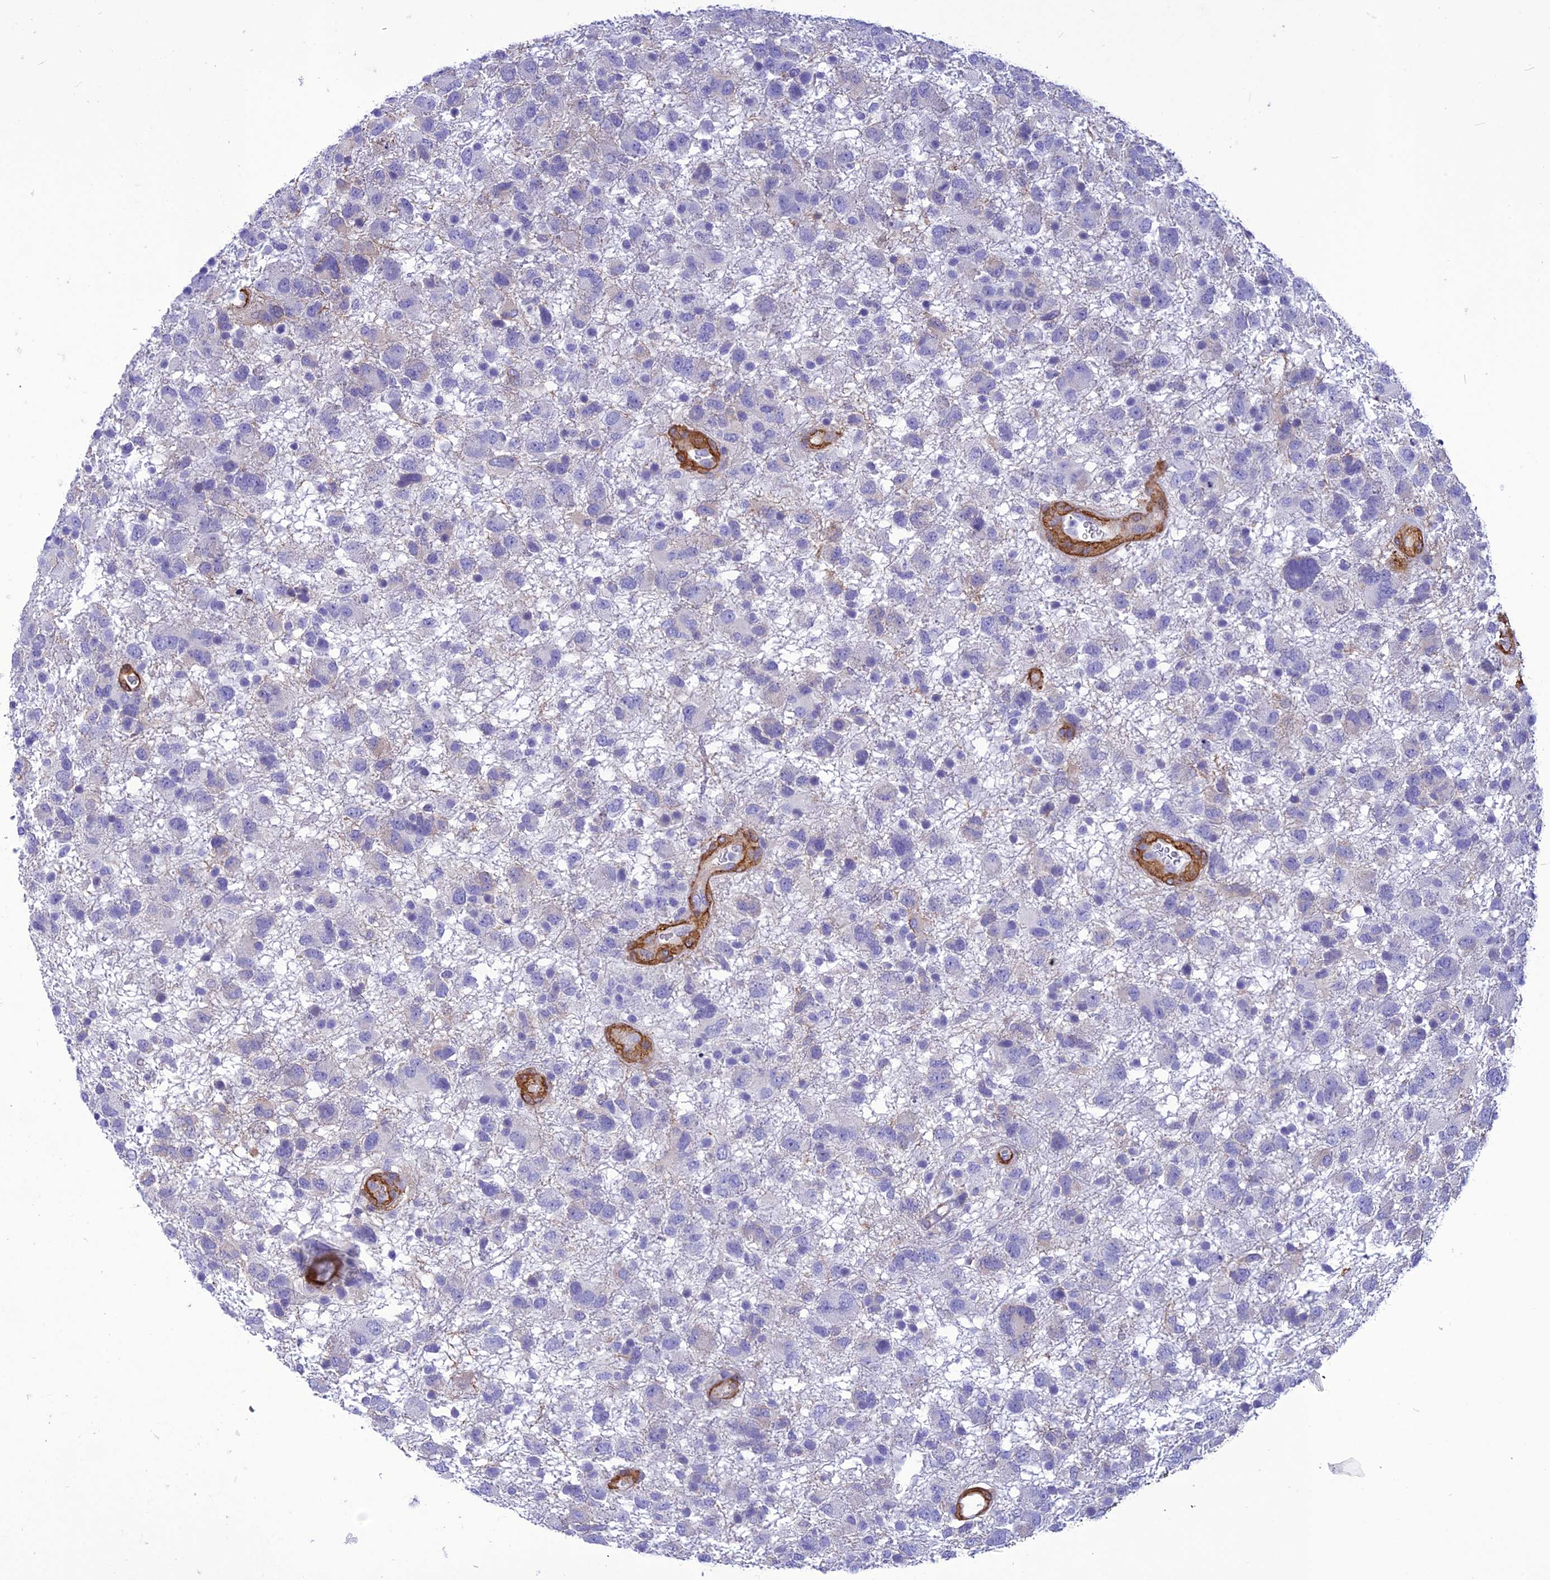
{"staining": {"intensity": "negative", "quantity": "none", "location": "none"}, "tissue": "glioma", "cell_type": "Tumor cells", "image_type": "cancer", "snomed": [{"axis": "morphology", "description": "Glioma, malignant, High grade"}, {"axis": "topography", "description": "Brain"}], "caption": "Tumor cells show no significant protein expression in malignant high-grade glioma.", "gene": "NKD1", "patient": {"sex": "male", "age": 61}}